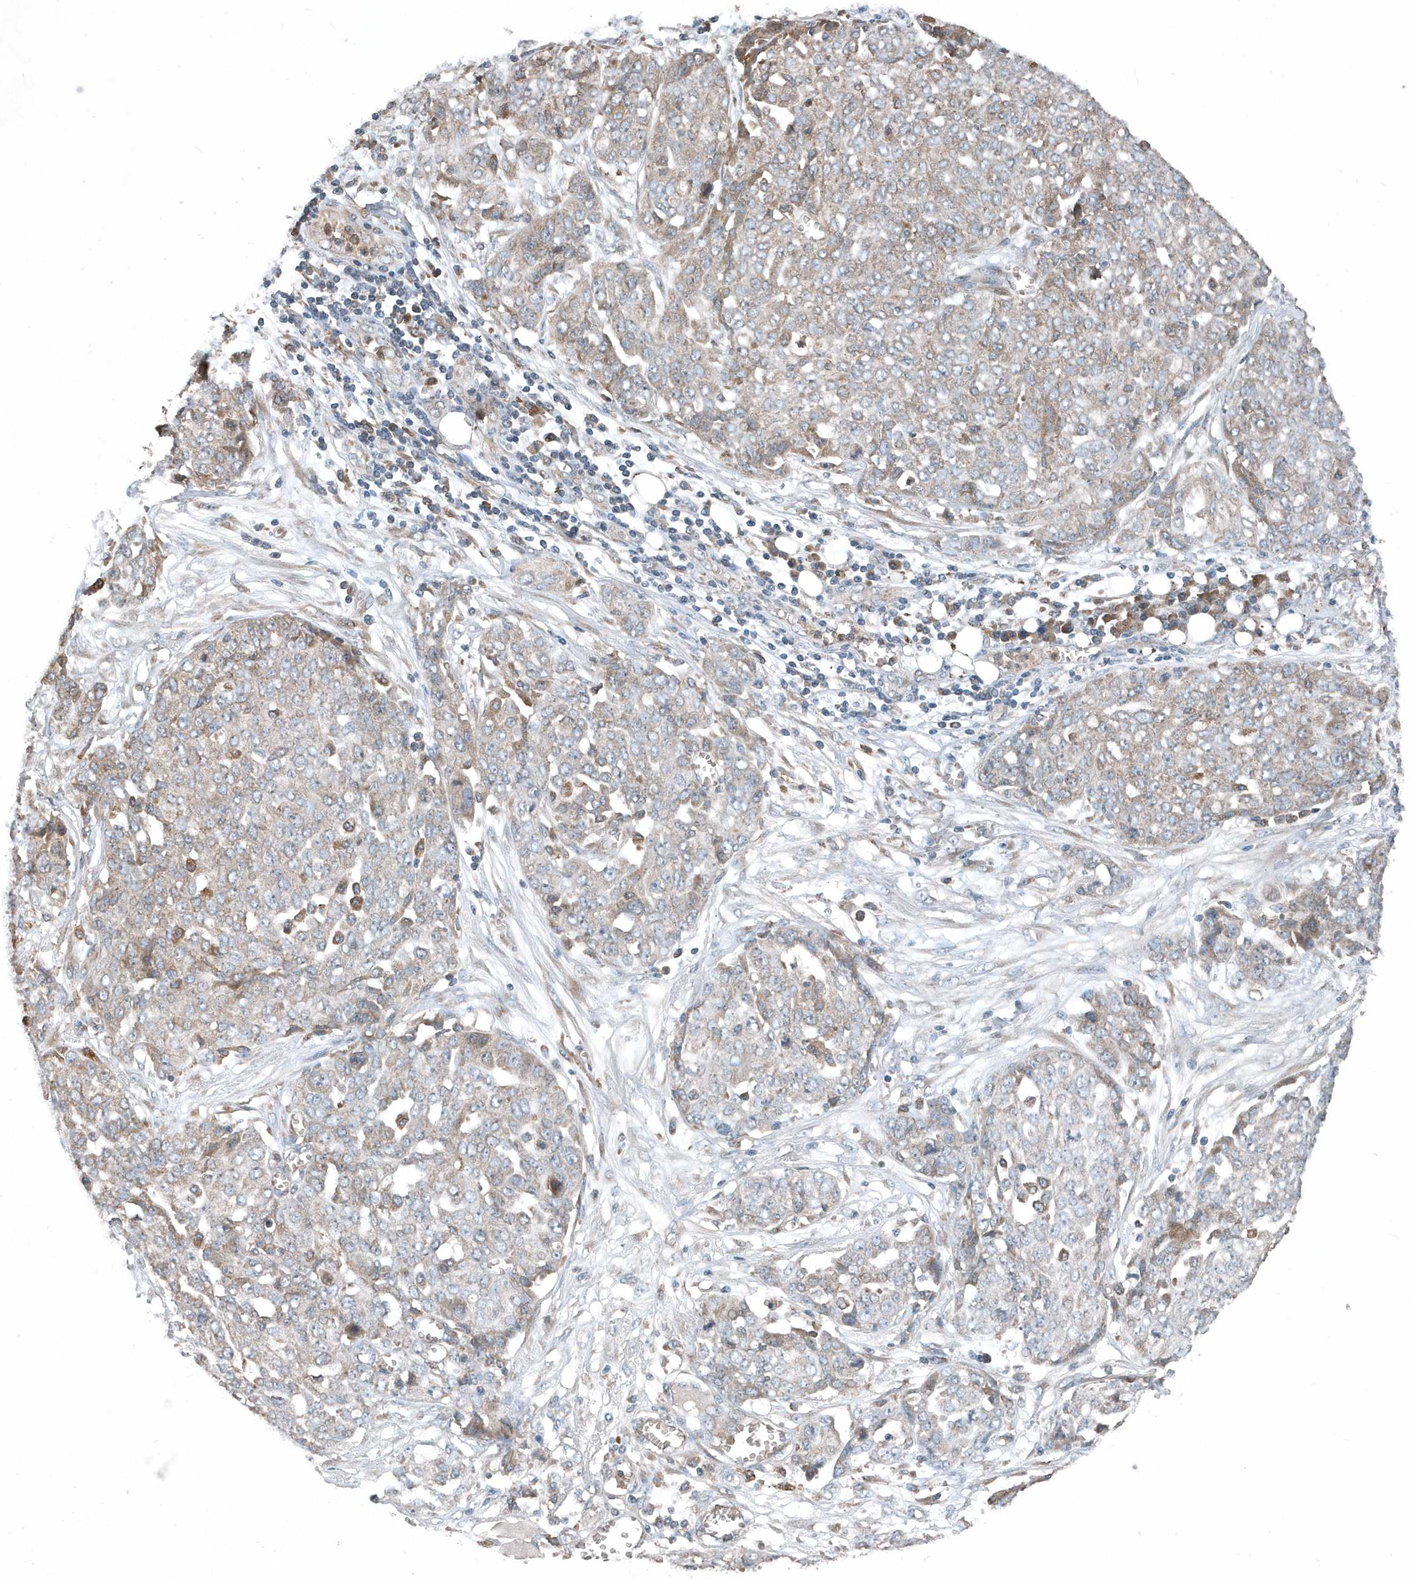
{"staining": {"intensity": "weak", "quantity": "25%-75%", "location": "cytoplasmic/membranous"}, "tissue": "ovarian cancer", "cell_type": "Tumor cells", "image_type": "cancer", "snomed": [{"axis": "morphology", "description": "Cystadenocarcinoma, serous, NOS"}, {"axis": "topography", "description": "Soft tissue"}, {"axis": "topography", "description": "Ovary"}], "caption": "High-power microscopy captured an IHC image of serous cystadenocarcinoma (ovarian), revealing weak cytoplasmic/membranous expression in approximately 25%-75% of tumor cells.", "gene": "SCFD2", "patient": {"sex": "female", "age": 57}}